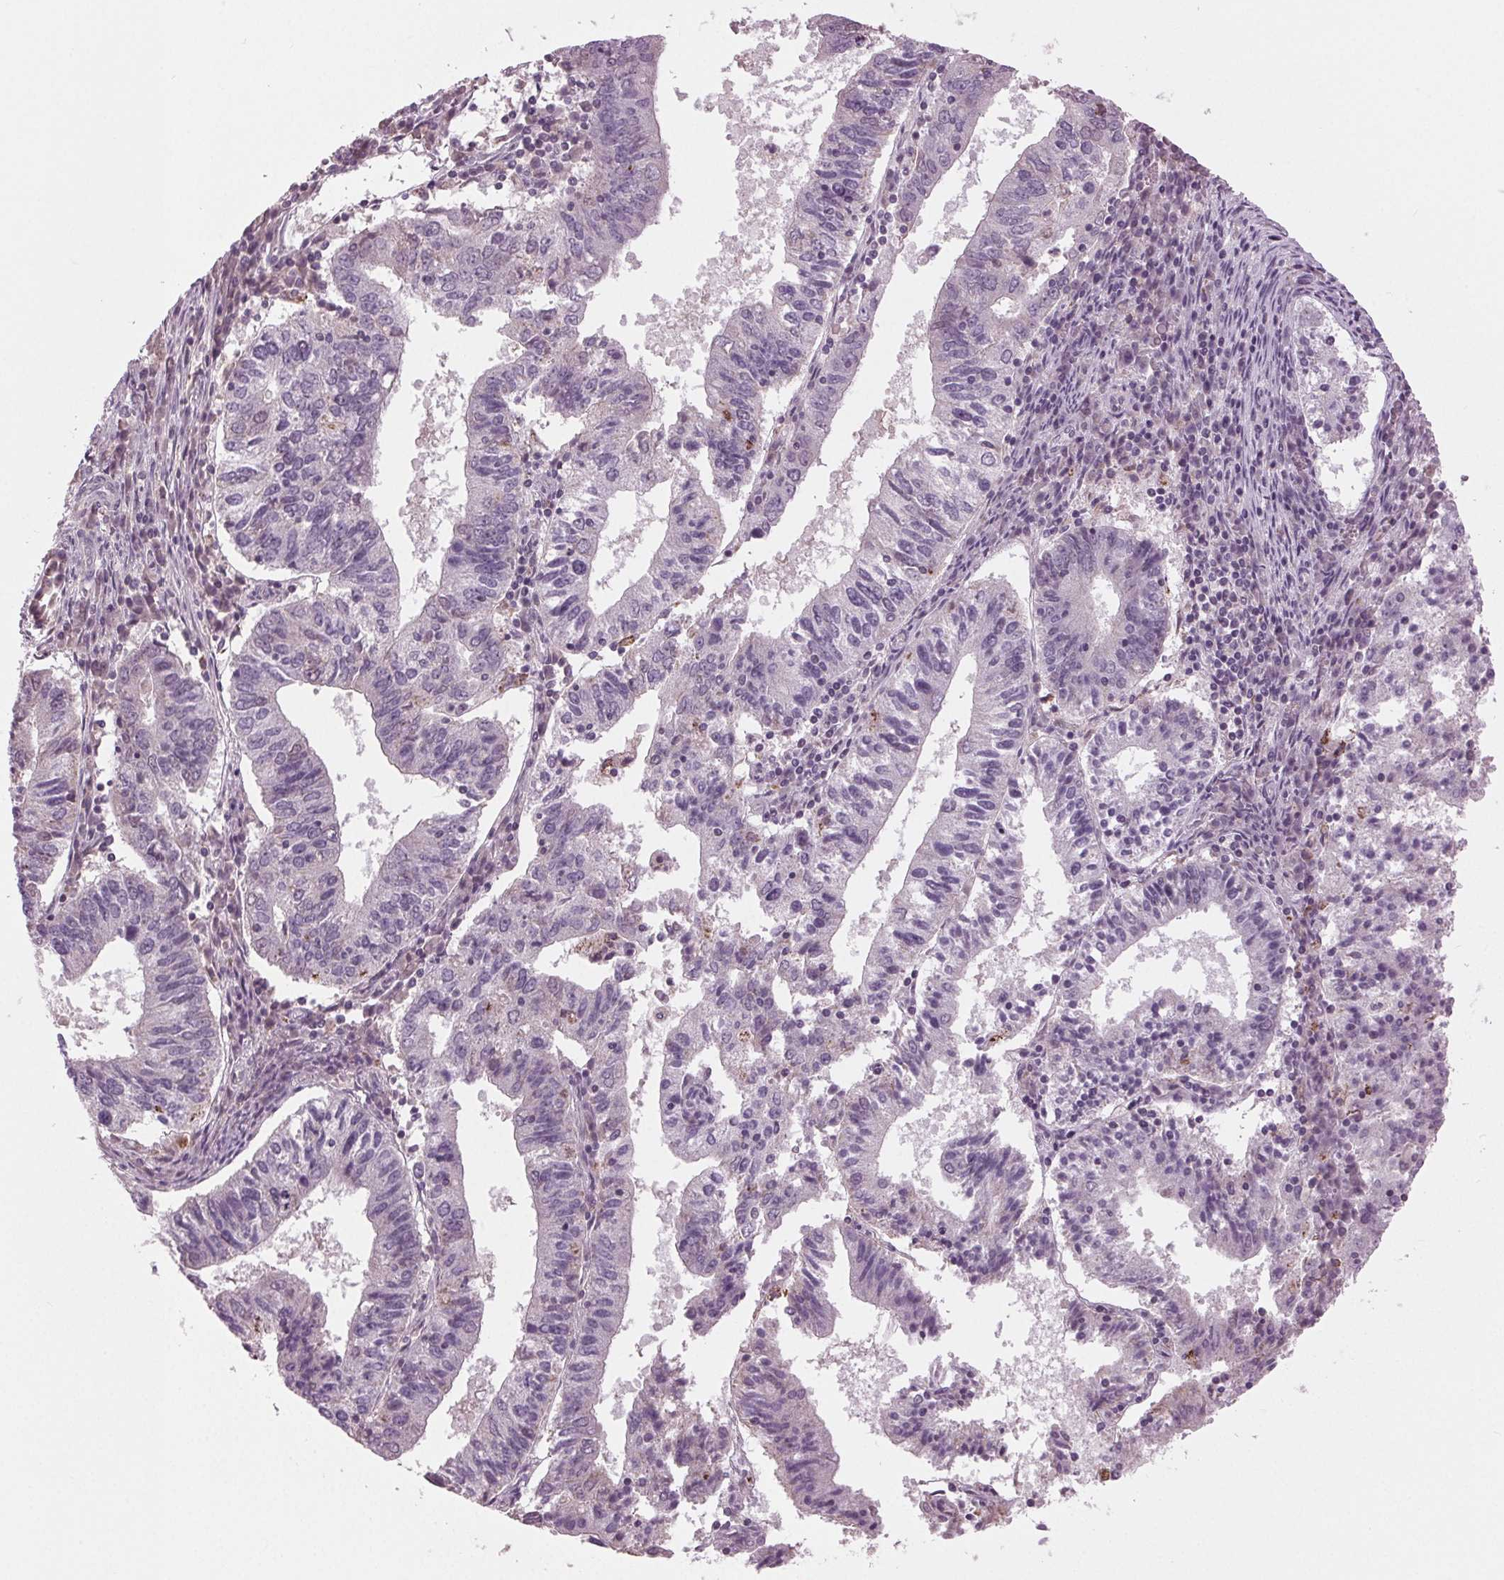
{"staining": {"intensity": "negative", "quantity": "none", "location": "none"}, "tissue": "endometrial cancer", "cell_type": "Tumor cells", "image_type": "cancer", "snomed": [{"axis": "morphology", "description": "Adenocarcinoma, NOS"}, {"axis": "topography", "description": "Endometrium"}], "caption": "Tumor cells show no significant staining in endometrial cancer.", "gene": "DNAH12", "patient": {"sex": "female", "age": 82}}